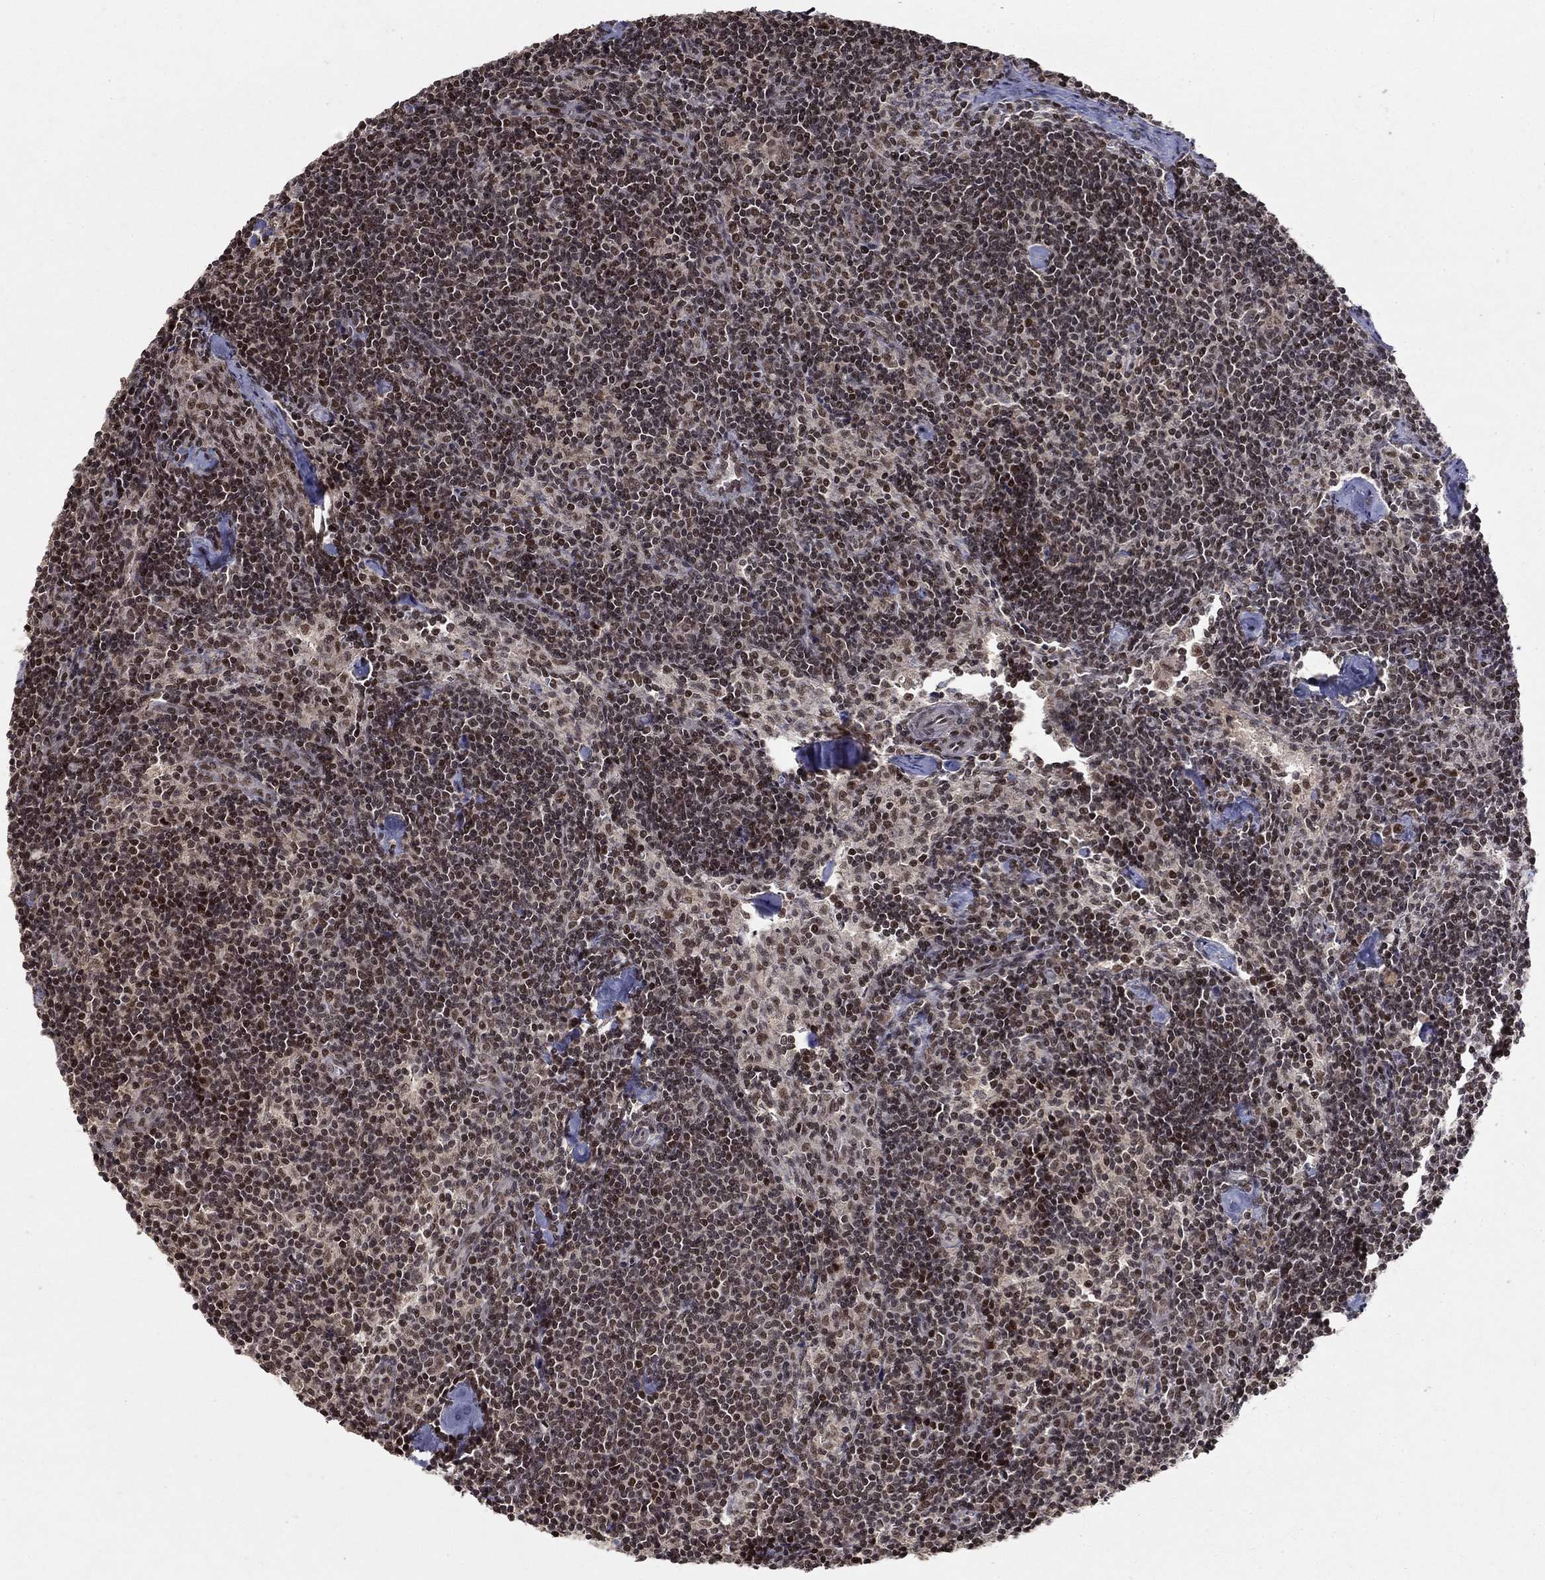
{"staining": {"intensity": "strong", "quantity": "<25%", "location": "nuclear"}, "tissue": "lymph node", "cell_type": "Germinal center cells", "image_type": "normal", "snomed": [{"axis": "morphology", "description": "Normal tissue, NOS"}, {"axis": "topography", "description": "Lymph node"}], "caption": "Approximately <25% of germinal center cells in unremarkable human lymph node display strong nuclear protein staining as visualized by brown immunohistochemical staining.", "gene": "CDCA7L", "patient": {"sex": "female", "age": 51}}